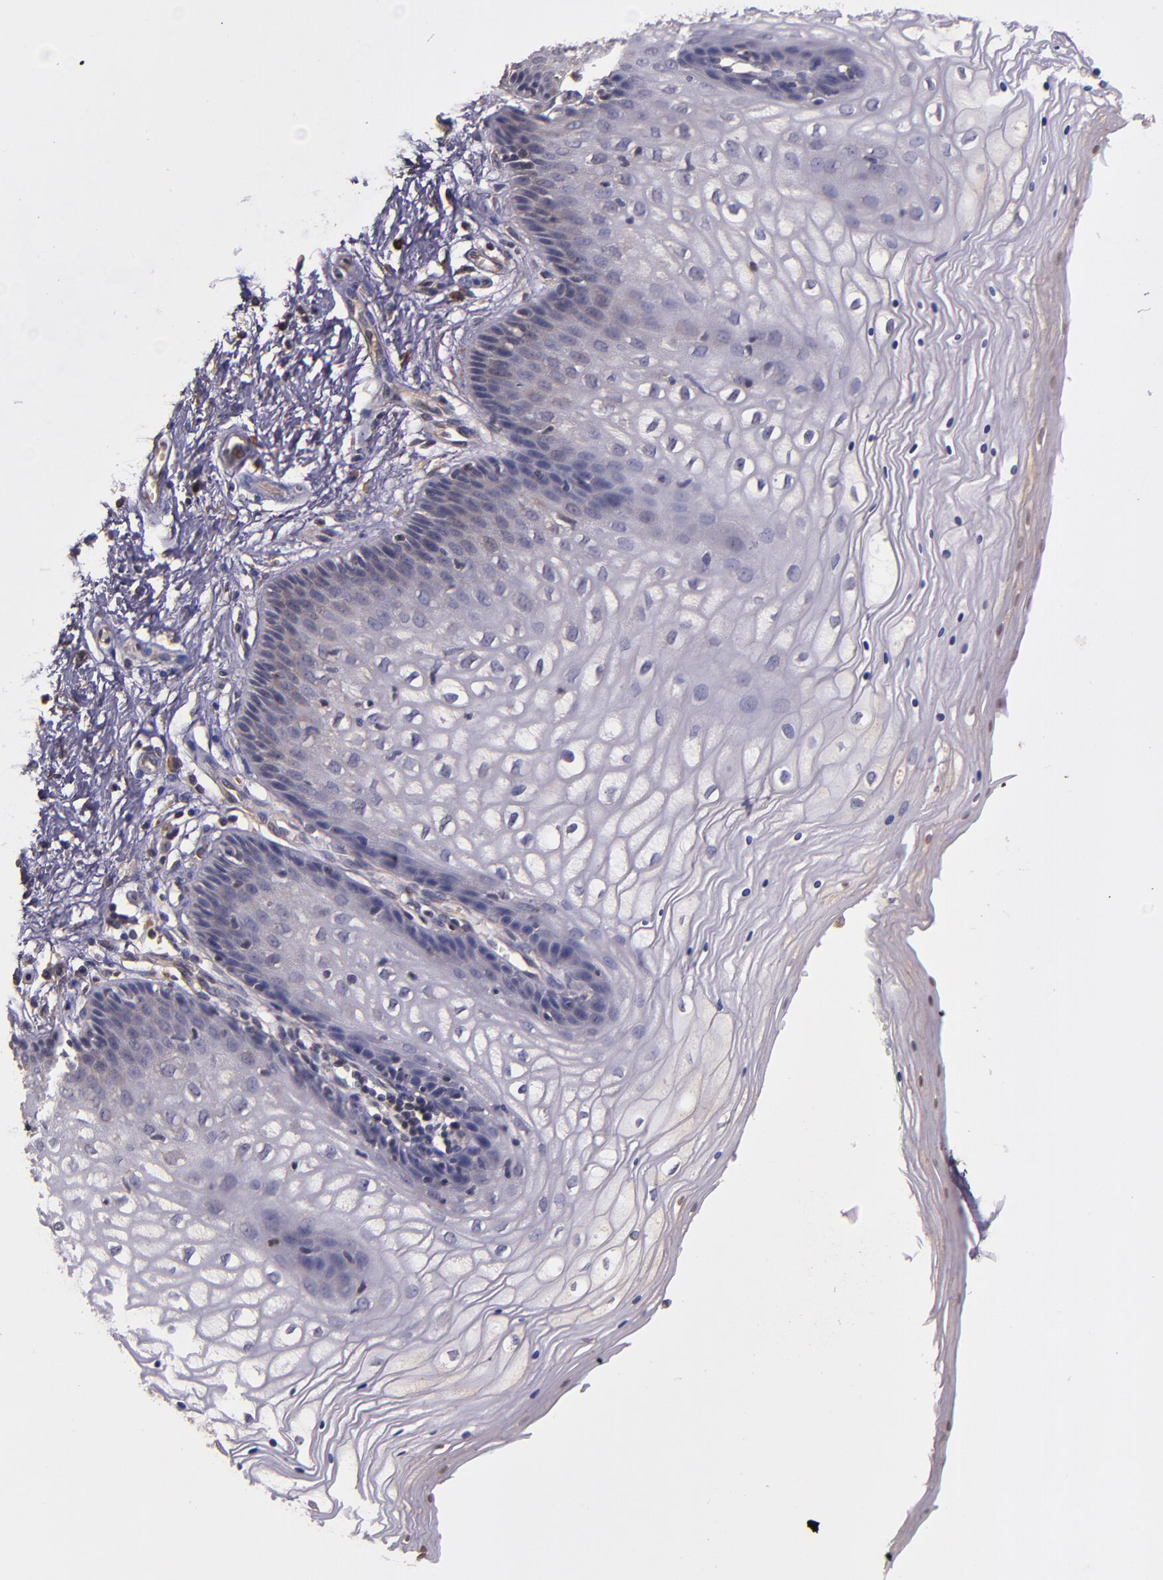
{"staining": {"intensity": "weak", "quantity": ">75%", "location": "cytoplasmic/membranous"}, "tissue": "vagina", "cell_type": "Squamous epithelial cells", "image_type": "normal", "snomed": [{"axis": "morphology", "description": "Normal tissue, NOS"}, {"axis": "topography", "description": "Vagina"}], "caption": "Brown immunohistochemical staining in benign human vagina reveals weak cytoplasmic/membranous expression in approximately >75% of squamous epithelial cells.", "gene": "PRAF2", "patient": {"sex": "female", "age": 34}}